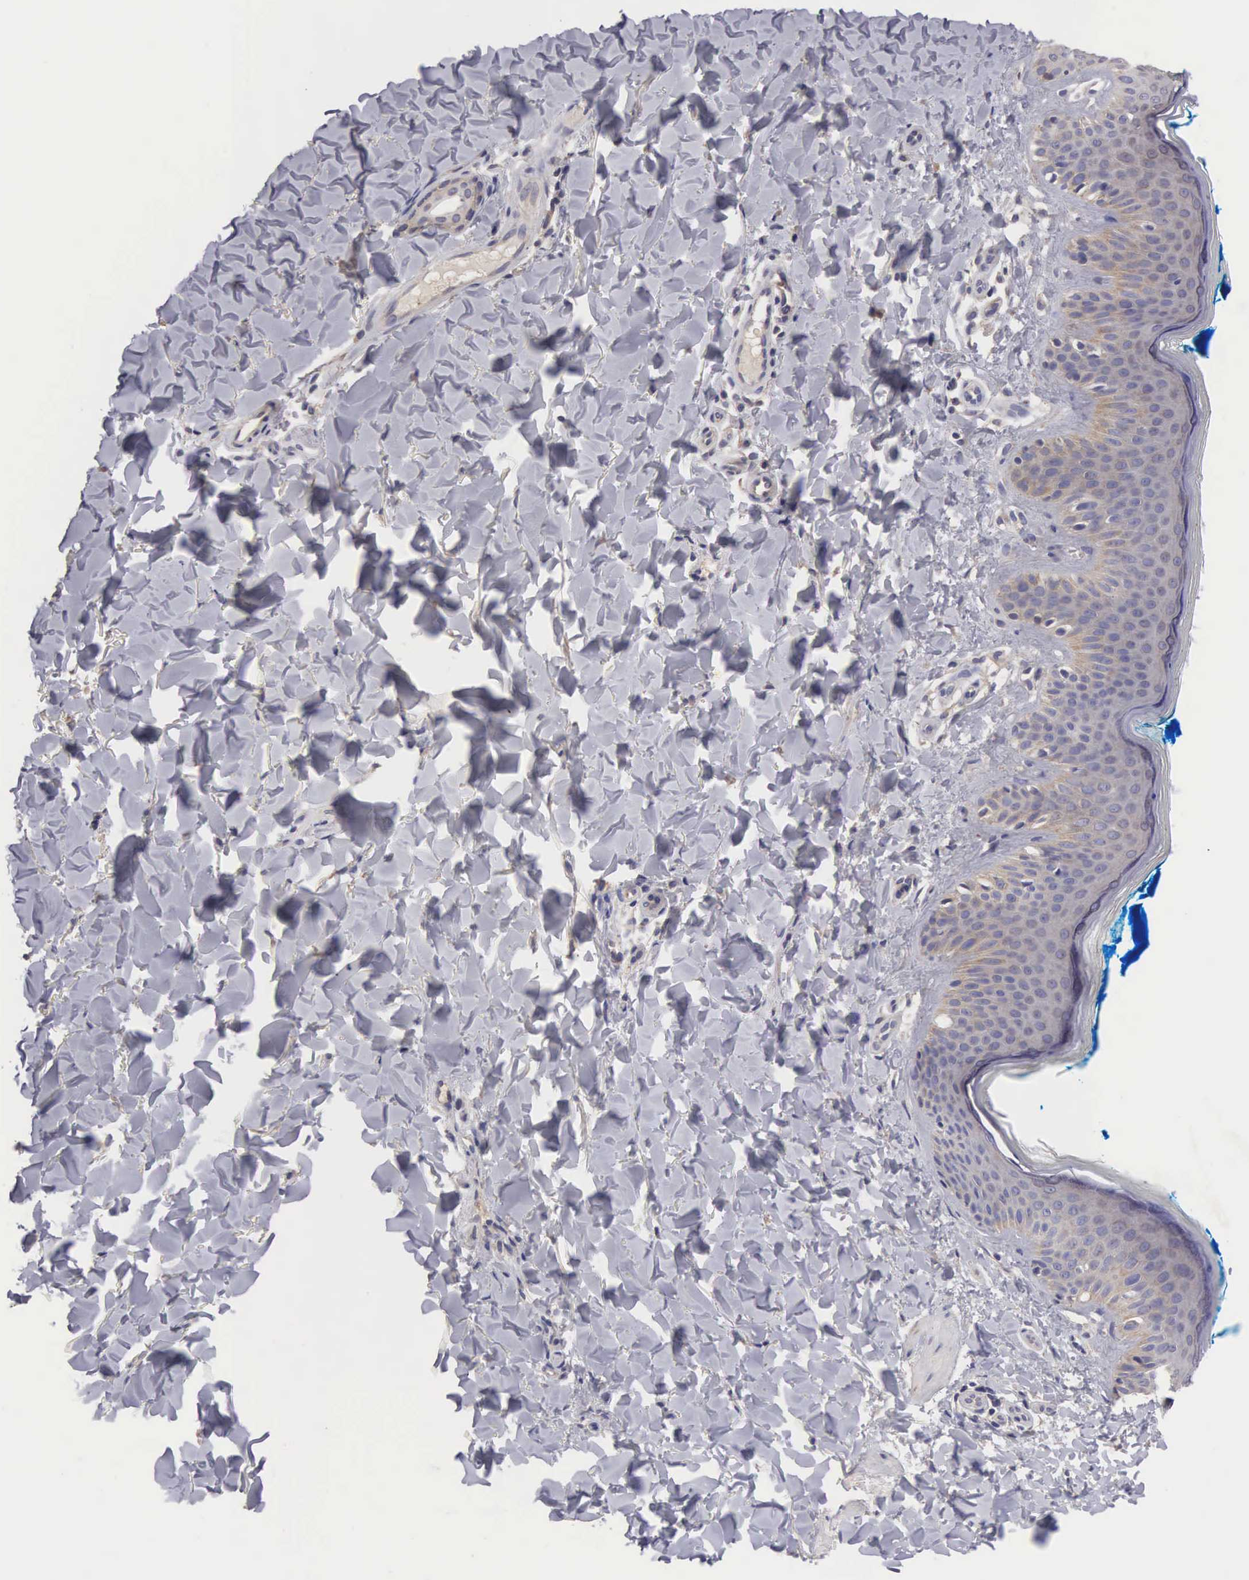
{"staining": {"intensity": "negative", "quantity": "none", "location": "none"}, "tissue": "skin", "cell_type": "Fibroblasts", "image_type": "normal", "snomed": [{"axis": "morphology", "description": "Normal tissue, NOS"}, {"axis": "topography", "description": "Skin"}], "caption": "IHC micrograph of unremarkable human skin stained for a protein (brown), which reveals no positivity in fibroblasts. (Brightfield microscopy of DAB (3,3'-diaminobenzidine) immunohistochemistry at high magnification).", "gene": "SLITRK4", "patient": {"sex": "female", "age": 17}}